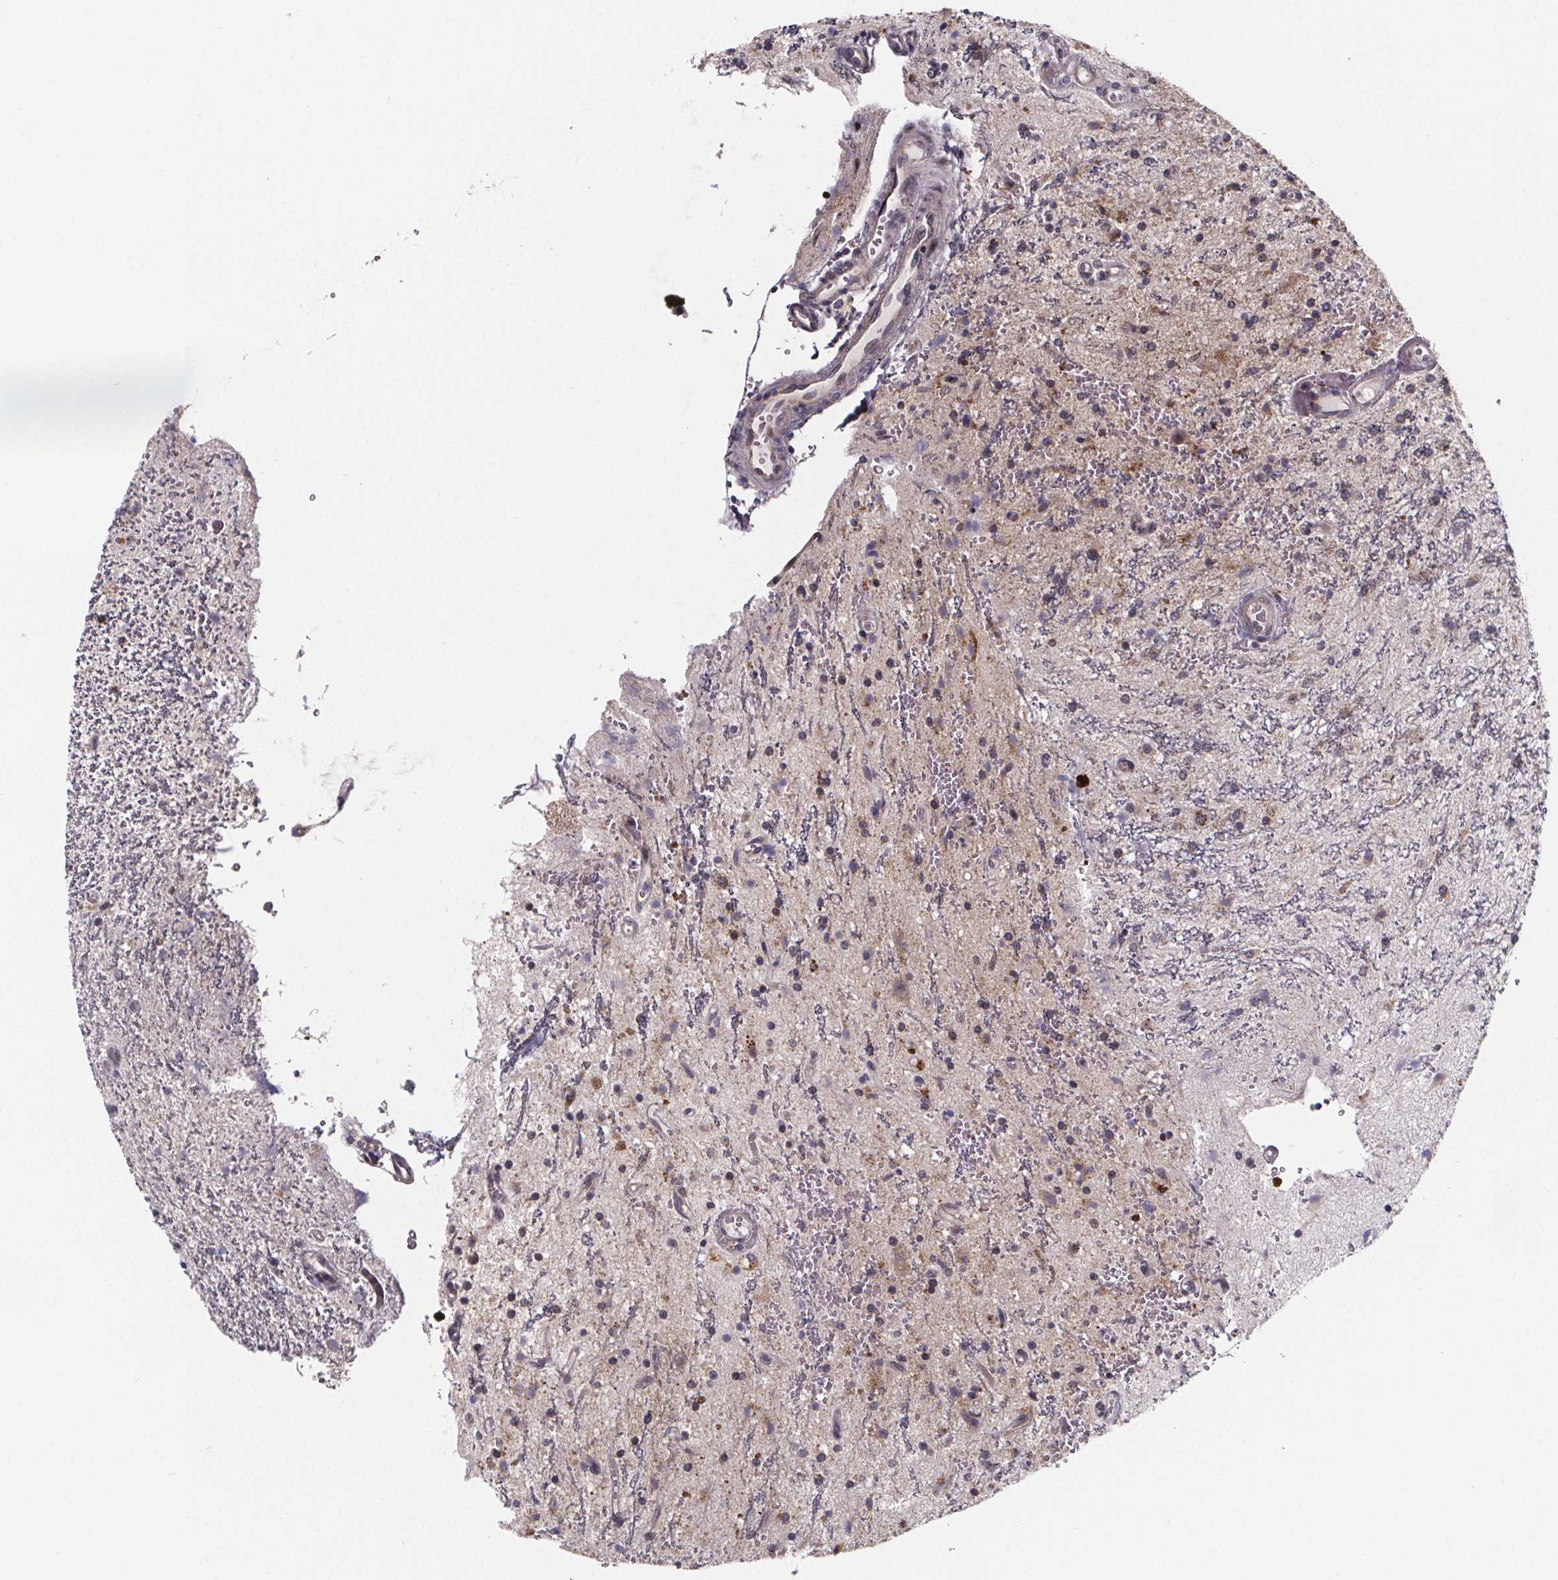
{"staining": {"intensity": "negative", "quantity": "none", "location": "none"}, "tissue": "glioma", "cell_type": "Tumor cells", "image_type": "cancer", "snomed": [{"axis": "morphology", "description": "Glioma, malignant, Low grade"}, {"axis": "topography", "description": "Cerebellum"}], "caption": "Malignant low-grade glioma stained for a protein using immunohistochemistry (IHC) demonstrates no positivity tumor cells.", "gene": "NDST1", "patient": {"sex": "female", "age": 14}}